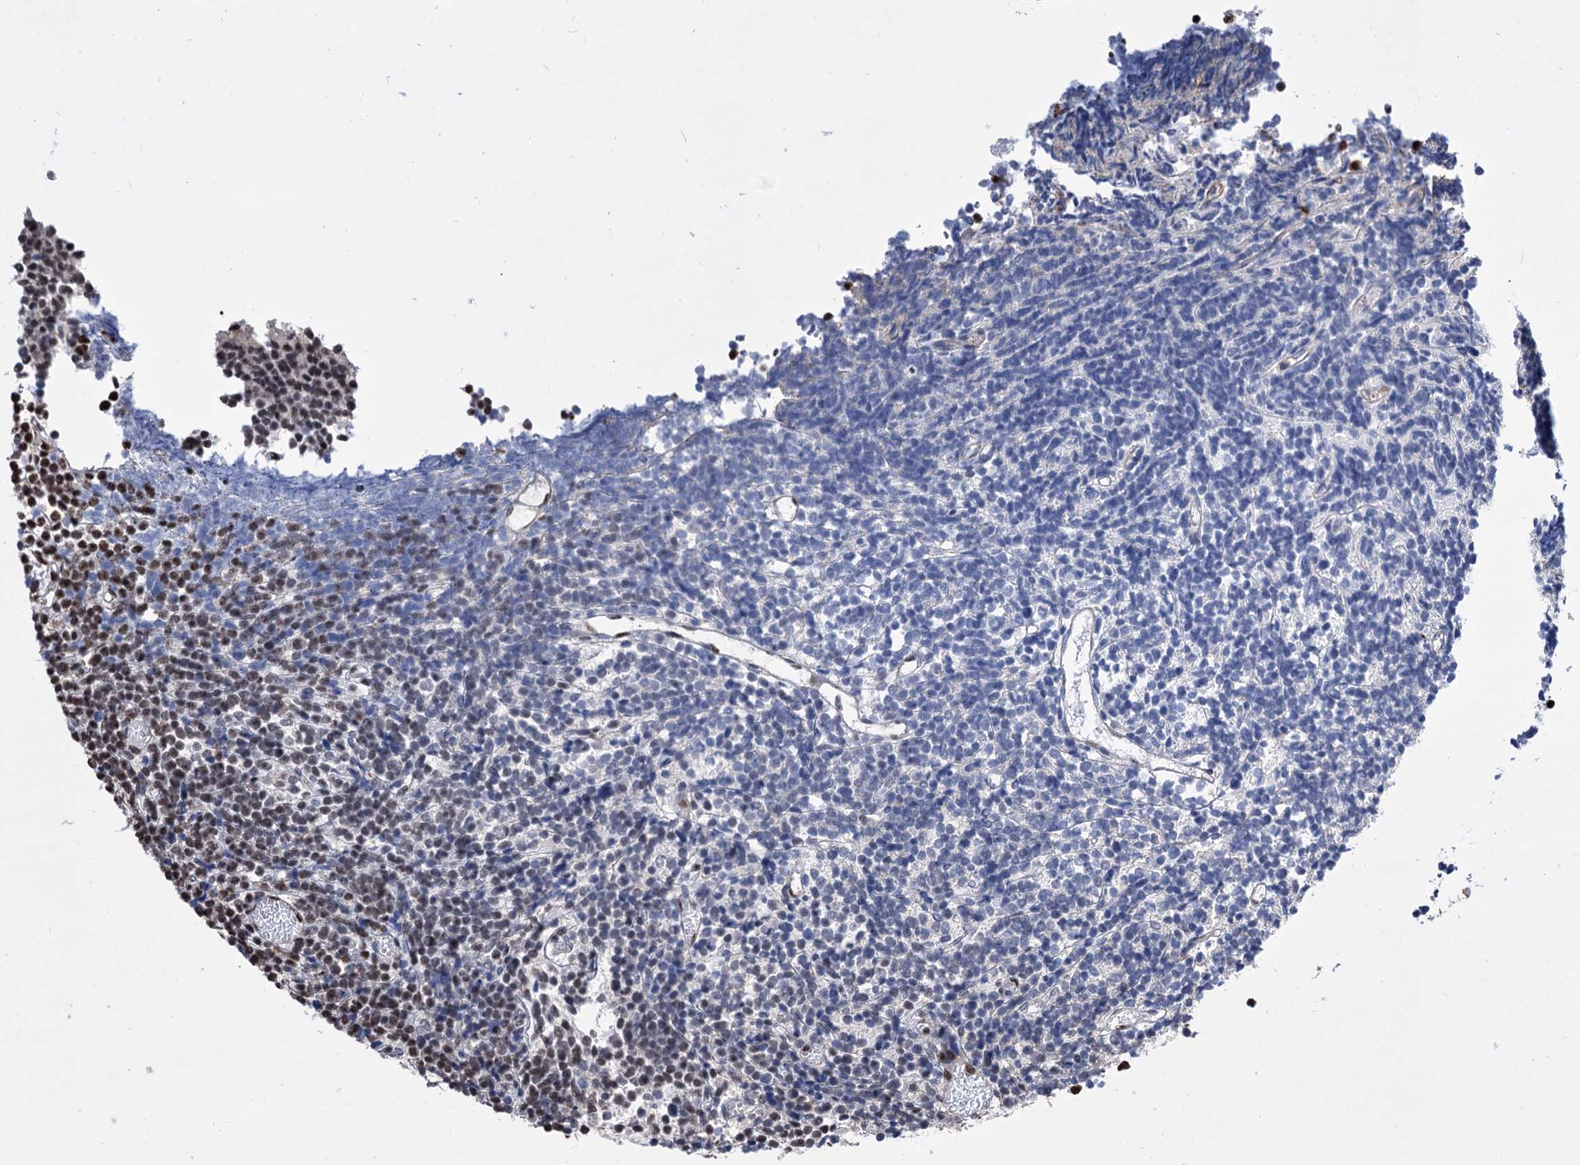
{"staining": {"intensity": "weak", "quantity": "<25%", "location": "nuclear"}, "tissue": "glioma", "cell_type": "Tumor cells", "image_type": "cancer", "snomed": [{"axis": "morphology", "description": "Glioma, malignant, Low grade"}, {"axis": "topography", "description": "Brain"}], "caption": "Immunohistochemical staining of malignant glioma (low-grade) demonstrates no significant staining in tumor cells. (Brightfield microscopy of DAB (3,3'-diaminobenzidine) IHC at high magnification).", "gene": "CHMP7", "patient": {"sex": "female", "age": 1}}